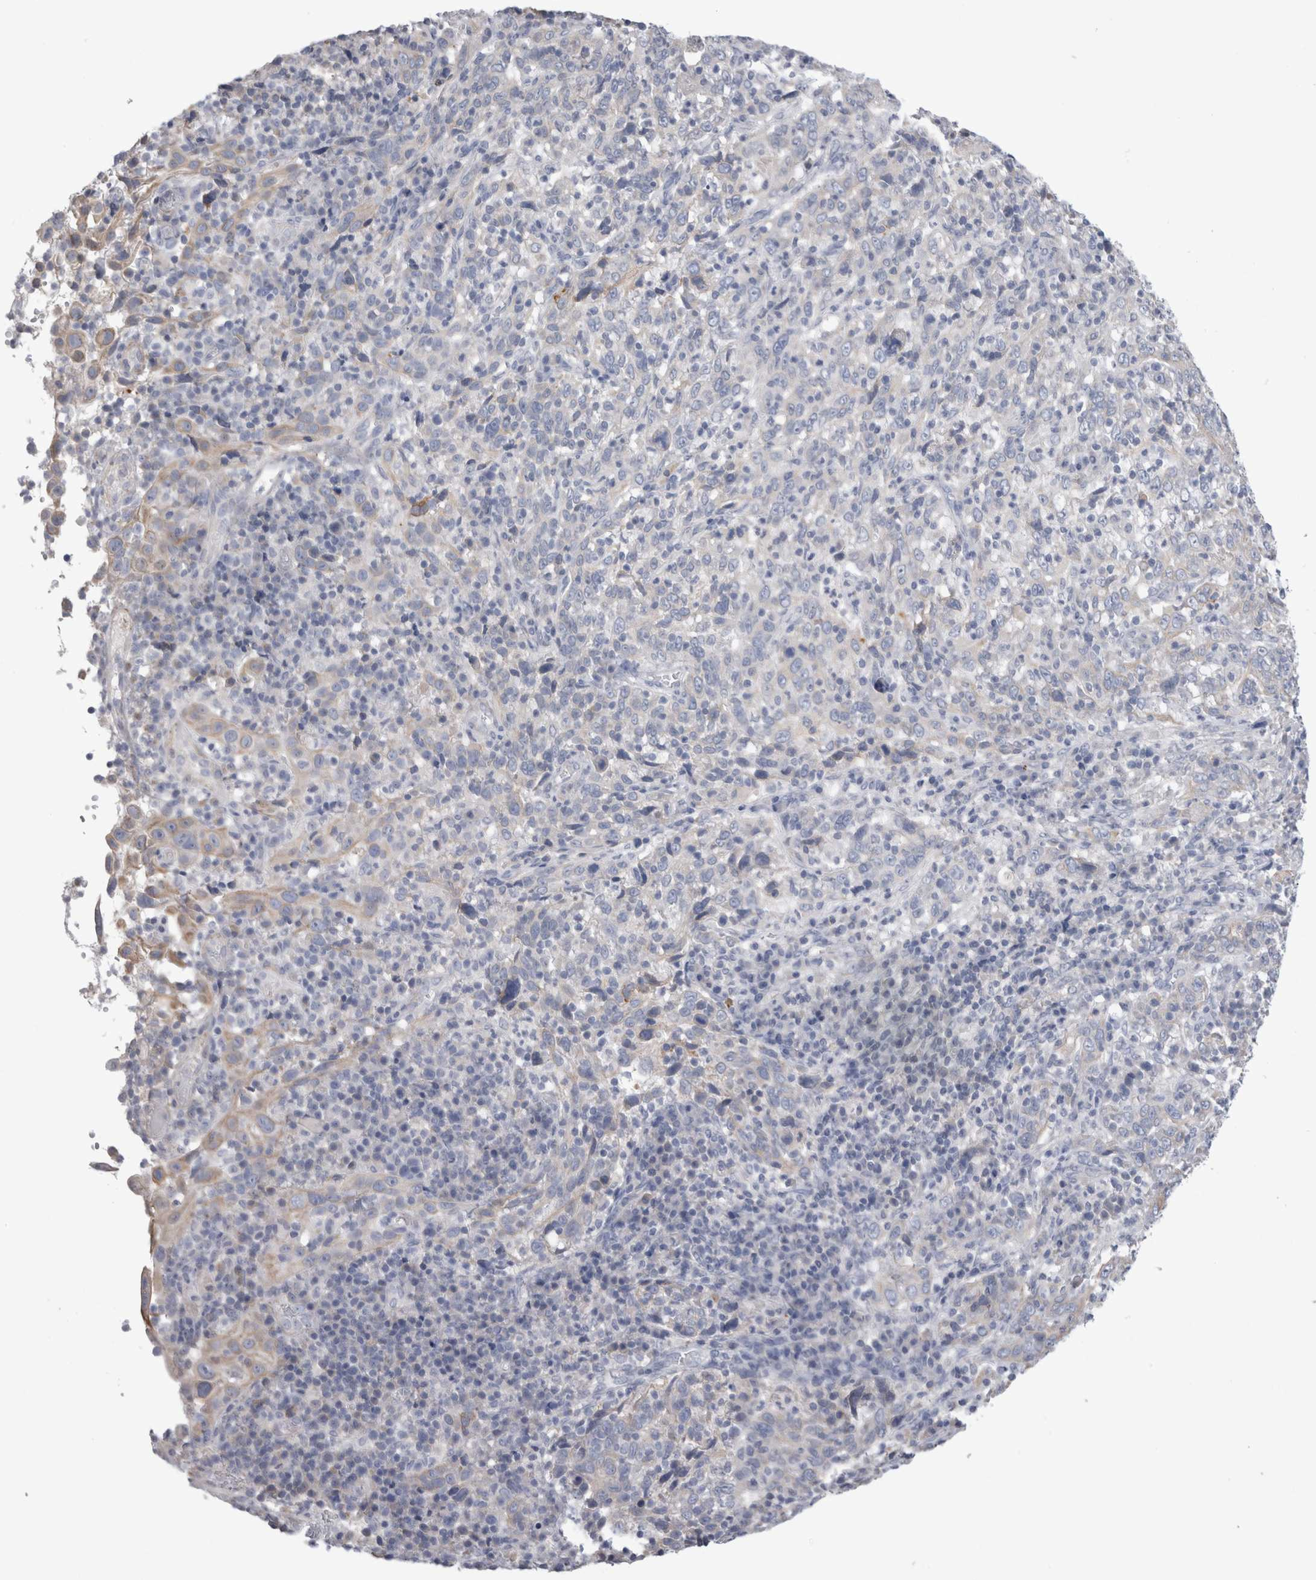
{"staining": {"intensity": "negative", "quantity": "none", "location": "none"}, "tissue": "cervical cancer", "cell_type": "Tumor cells", "image_type": "cancer", "snomed": [{"axis": "morphology", "description": "Squamous cell carcinoma, NOS"}, {"axis": "topography", "description": "Cervix"}], "caption": "The histopathology image demonstrates no staining of tumor cells in cervical cancer (squamous cell carcinoma).", "gene": "SMAP2", "patient": {"sex": "female", "age": 46}}